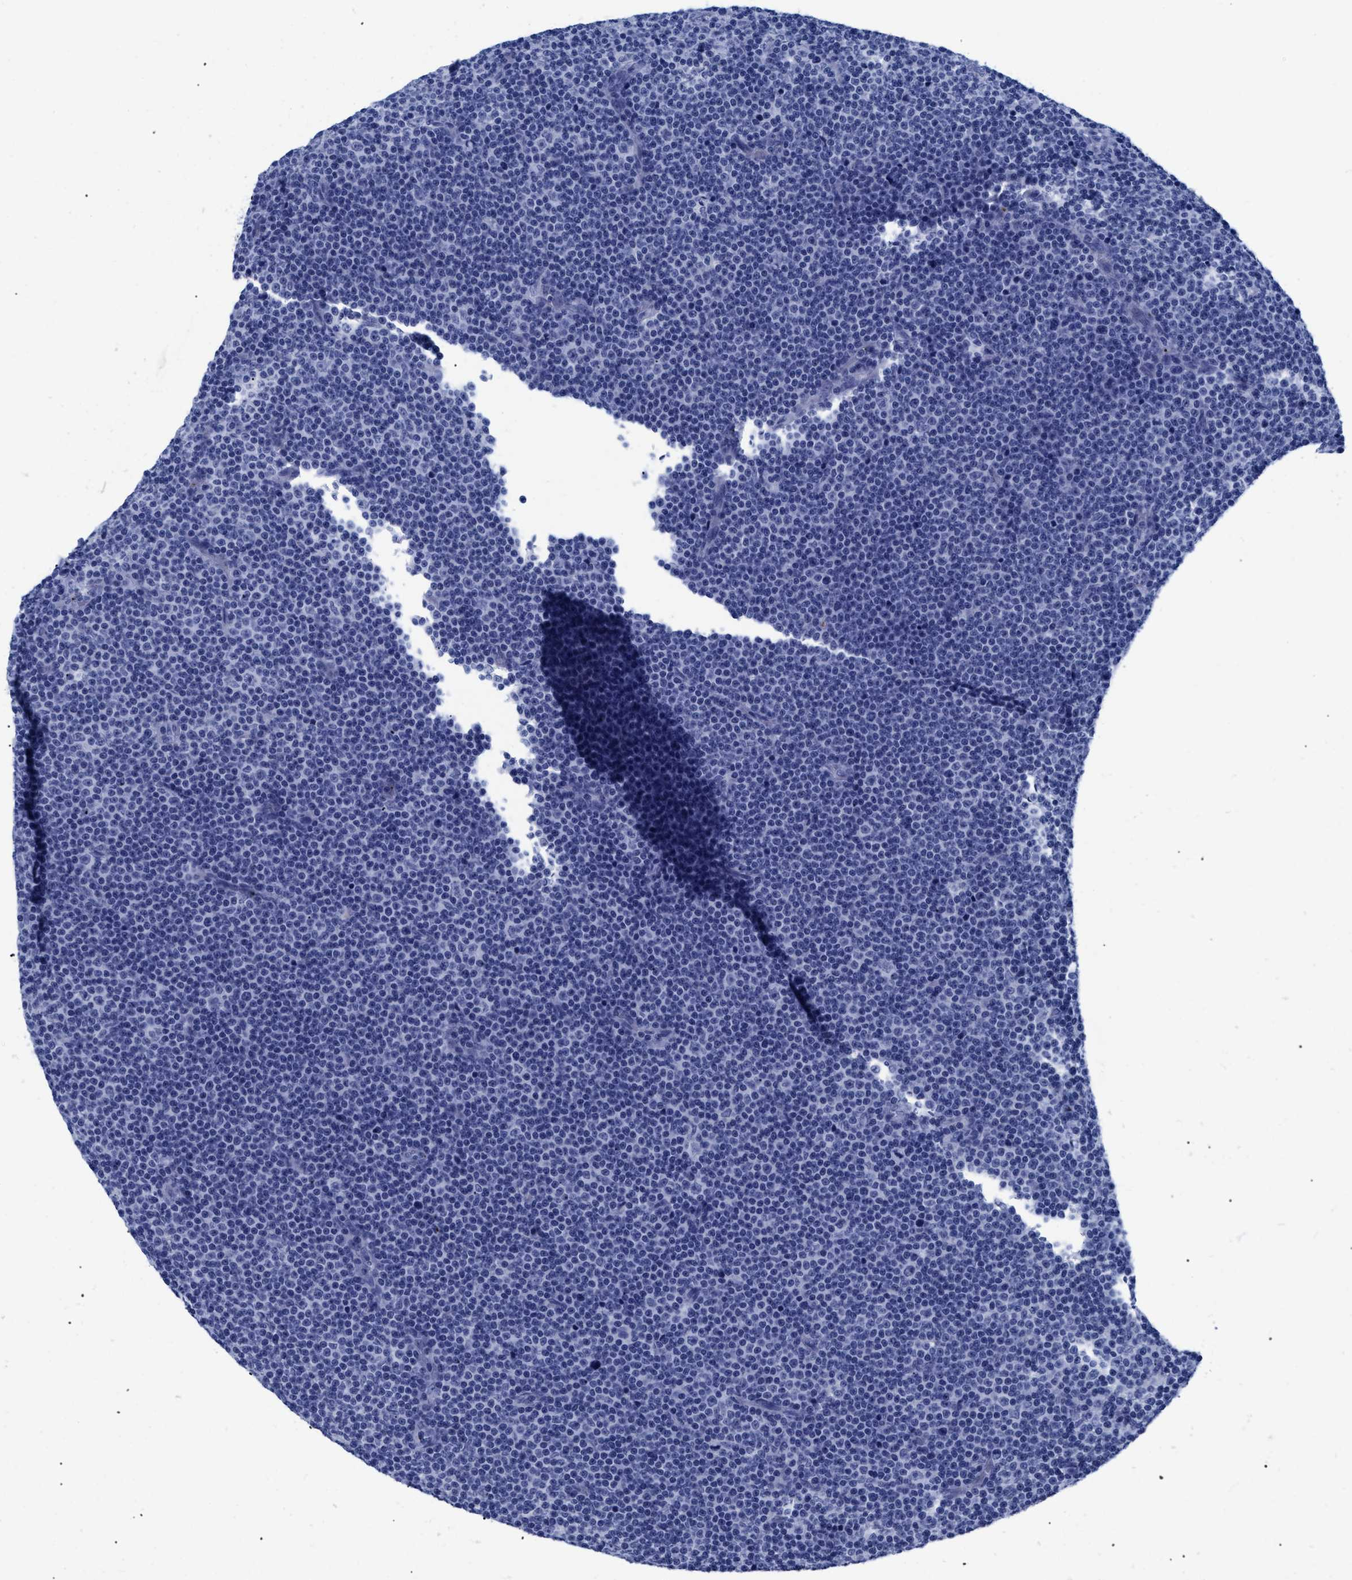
{"staining": {"intensity": "negative", "quantity": "none", "location": "none"}, "tissue": "lymphoma", "cell_type": "Tumor cells", "image_type": "cancer", "snomed": [{"axis": "morphology", "description": "Malignant lymphoma, non-Hodgkin's type, Low grade"}, {"axis": "topography", "description": "Lymph node"}], "caption": "Micrograph shows no significant protein staining in tumor cells of low-grade malignant lymphoma, non-Hodgkin's type. Brightfield microscopy of IHC stained with DAB (brown) and hematoxylin (blue), captured at high magnification.", "gene": "TREML1", "patient": {"sex": "female", "age": 67}}